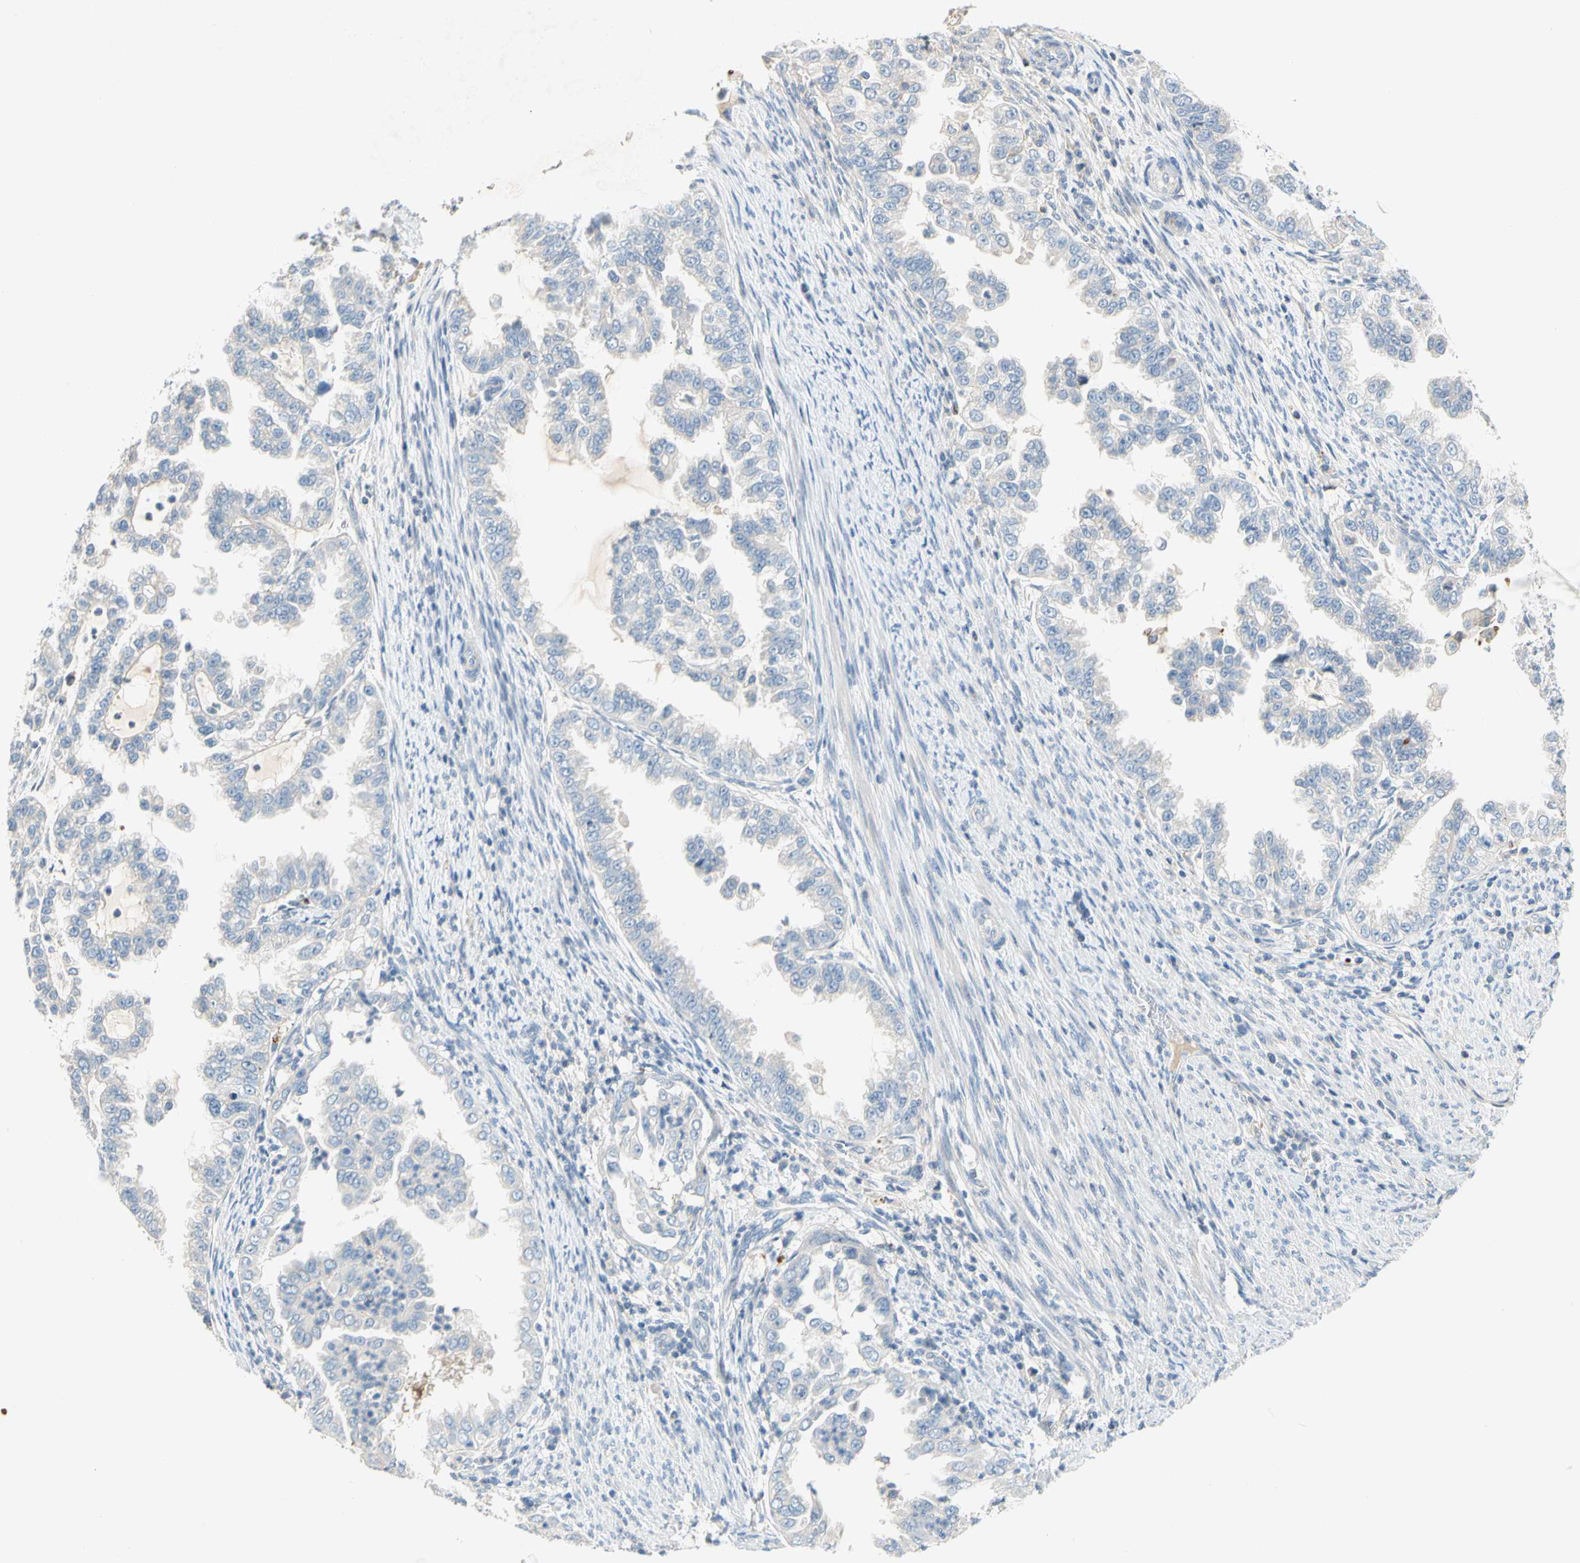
{"staining": {"intensity": "negative", "quantity": "none", "location": "none"}, "tissue": "endometrial cancer", "cell_type": "Tumor cells", "image_type": "cancer", "snomed": [{"axis": "morphology", "description": "Adenocarcinoma, NOS"}, {"axis": "topography", "description": "Endometrium"}], "caption": "IHC of human endometrial cancer demonstrates no expression in tumor cells.", "gene": "CCM2L", "patient": {"sex": "female", "age": 85}}